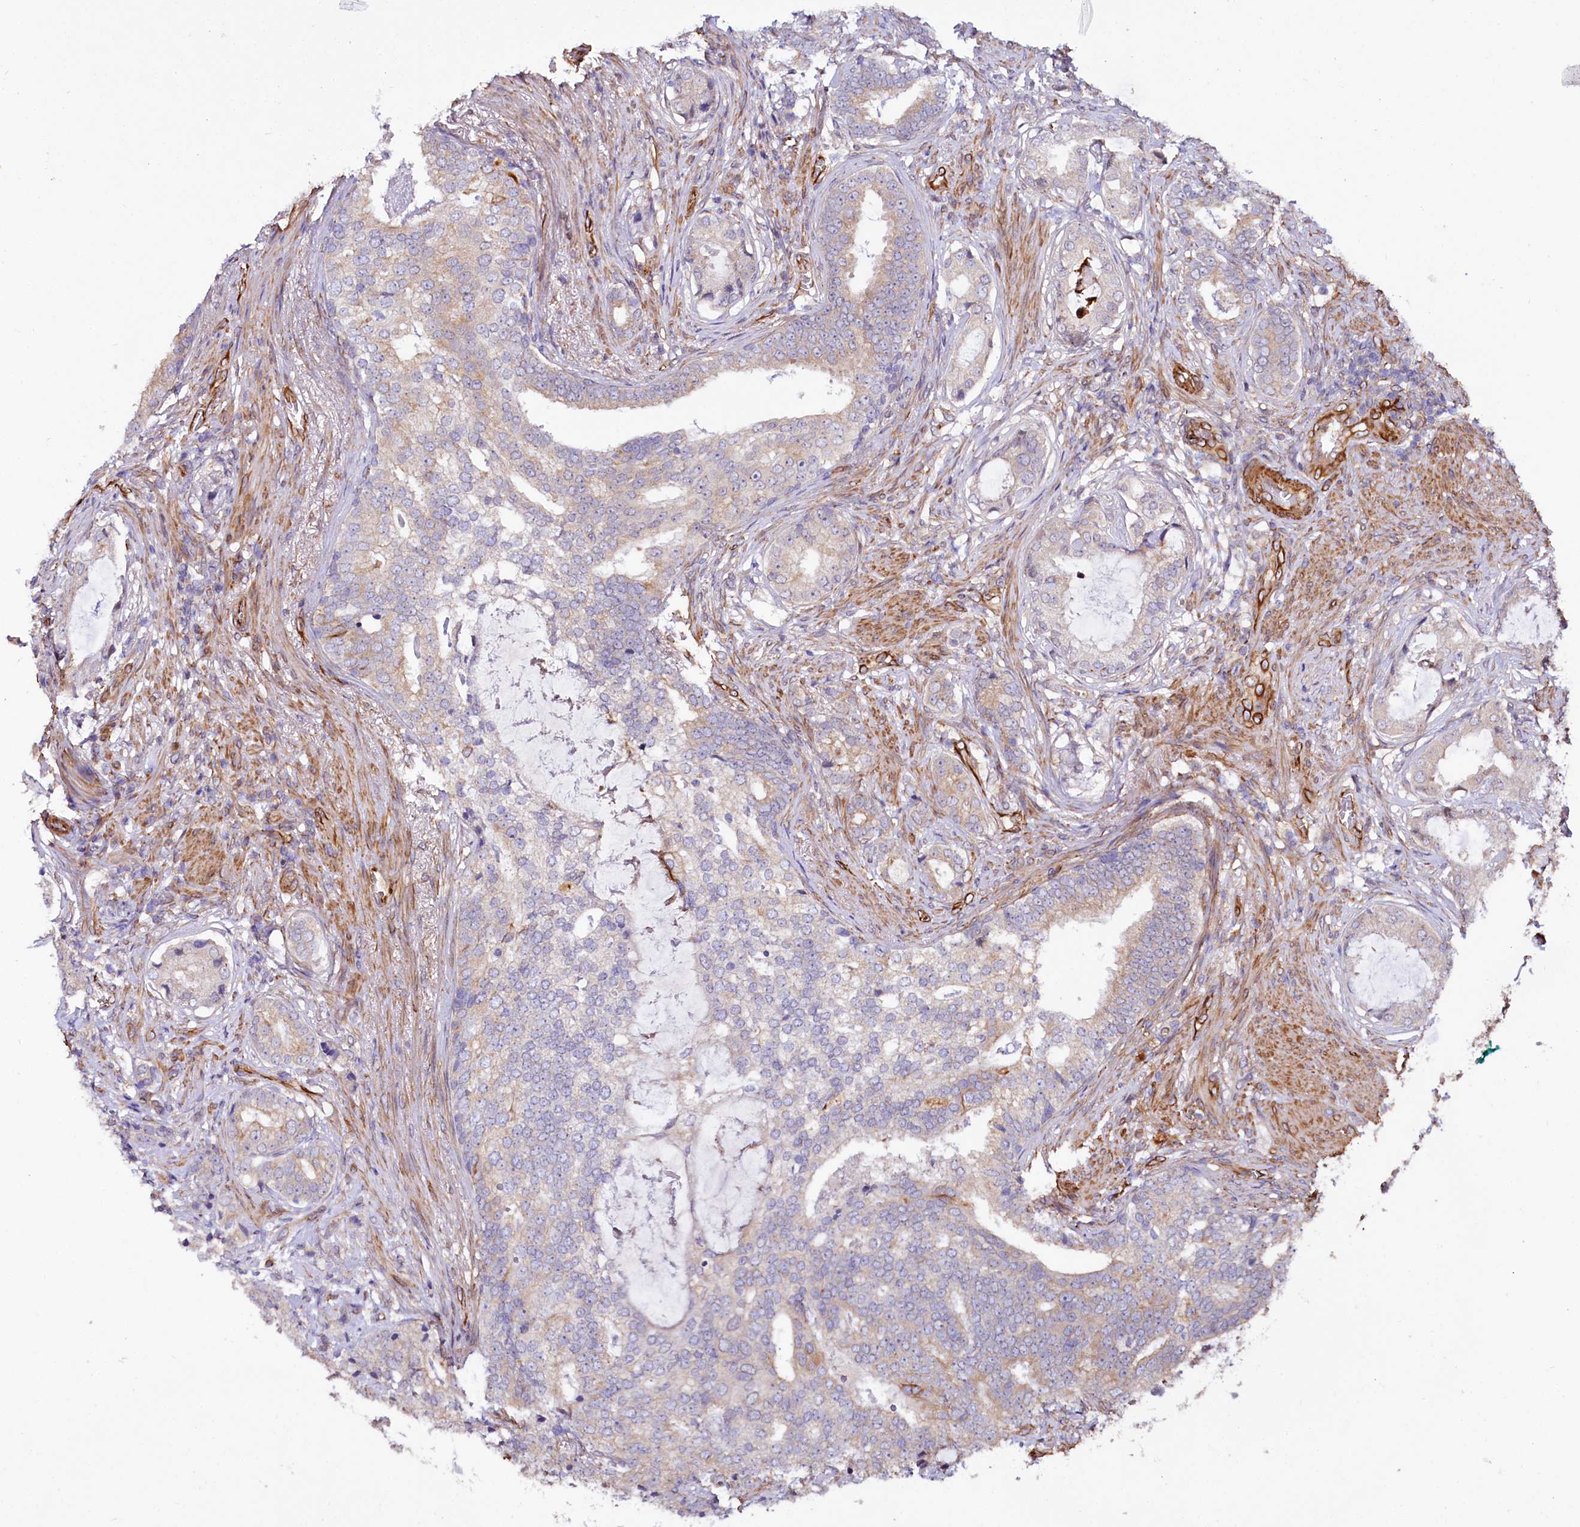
{"staining": {"intensity": "weak", "quantity": ">75%", "location": "cytoplasmic/membranous"}, "tissue": "prostate cancer", "cell_type": "Tumor cells", "image_type": "cancer", "snomed": [{"axis": "morphology", "description": "Adenocarcinoma, Low grade"}, {"axis": "topography", "description": "Prostate"}], "caption": "DAB (3,3'-diaminobenzidine) immunohistochemical staining of prostate cancer (adenocarcinoma (low-grade)) exhibits weak cytoplasmic/membranous protein positivity in approximately >75% of tumor cells.", "gene": "TTC12", "patient": {"sex": "male", "age": 71}}